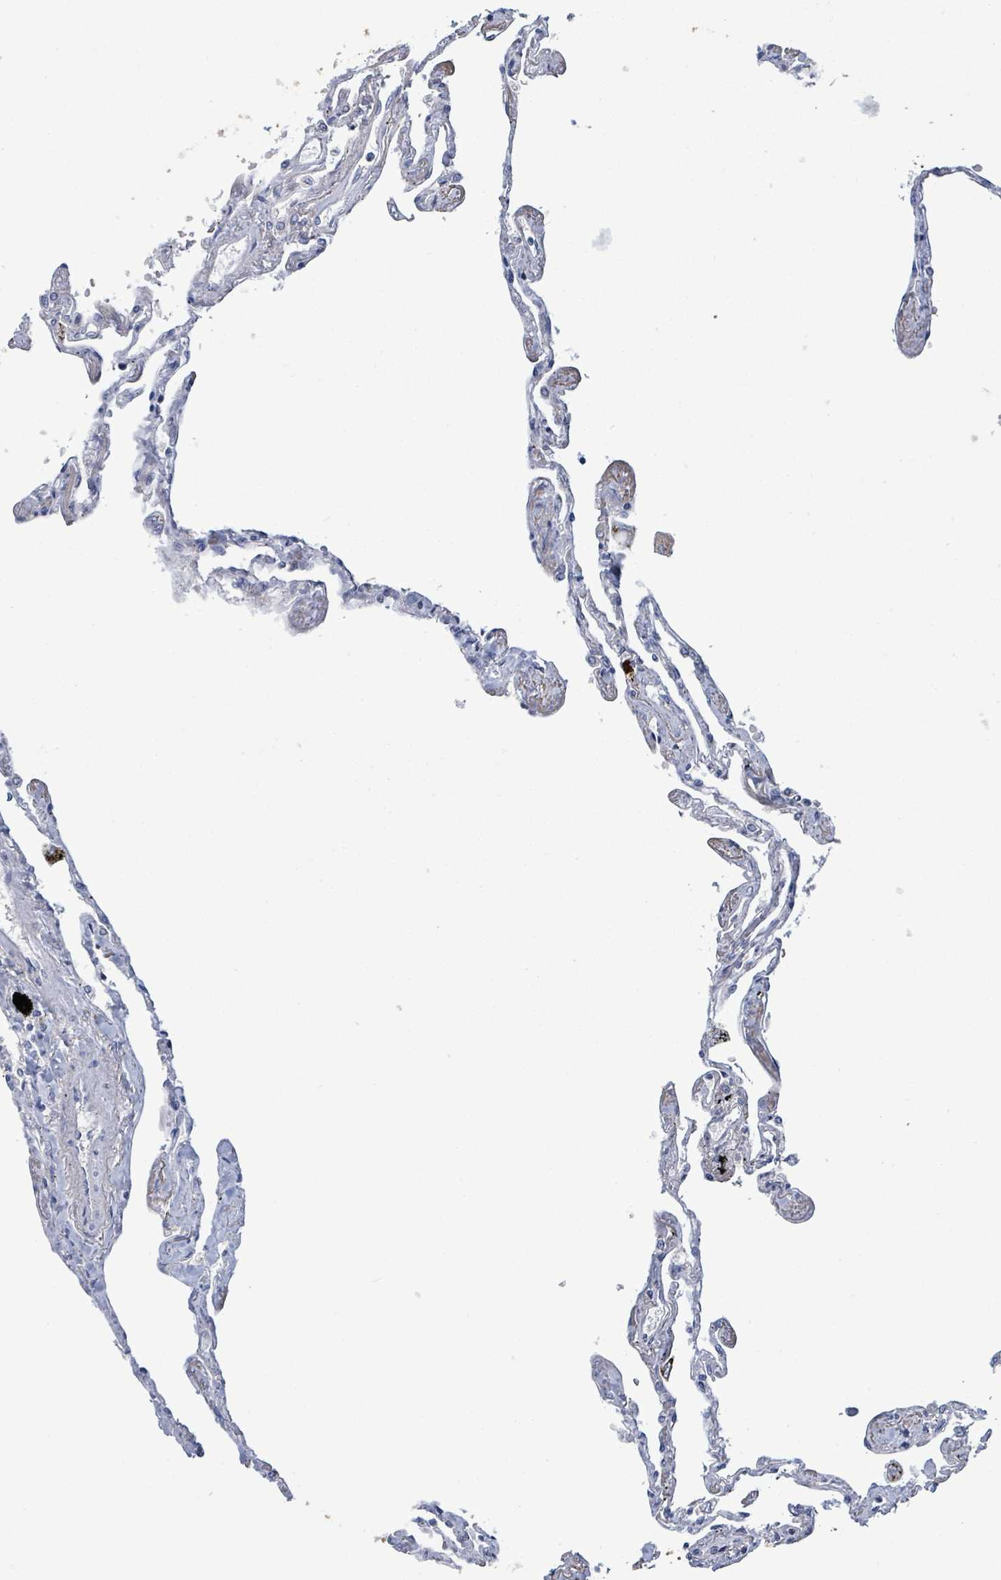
{"staining": {"intensity": "negative", "quantity": "none", "location": "none"}, "tissue": "lung", "cell_type": "Alveolar cells", "image_type": "normal", "snomed": [{"axis": "morphology", "description": "Normal tissue, NOS"}, {"axis": "topography", "description": "Lung"}], "caption": "The image exhibits no significant positivity in alveolar cells of lung. (Immunohistochemistry, brightfield microscopy, high magnification).", "gene": "ALG12", "patient": {"sex": "female", "age": 67}}